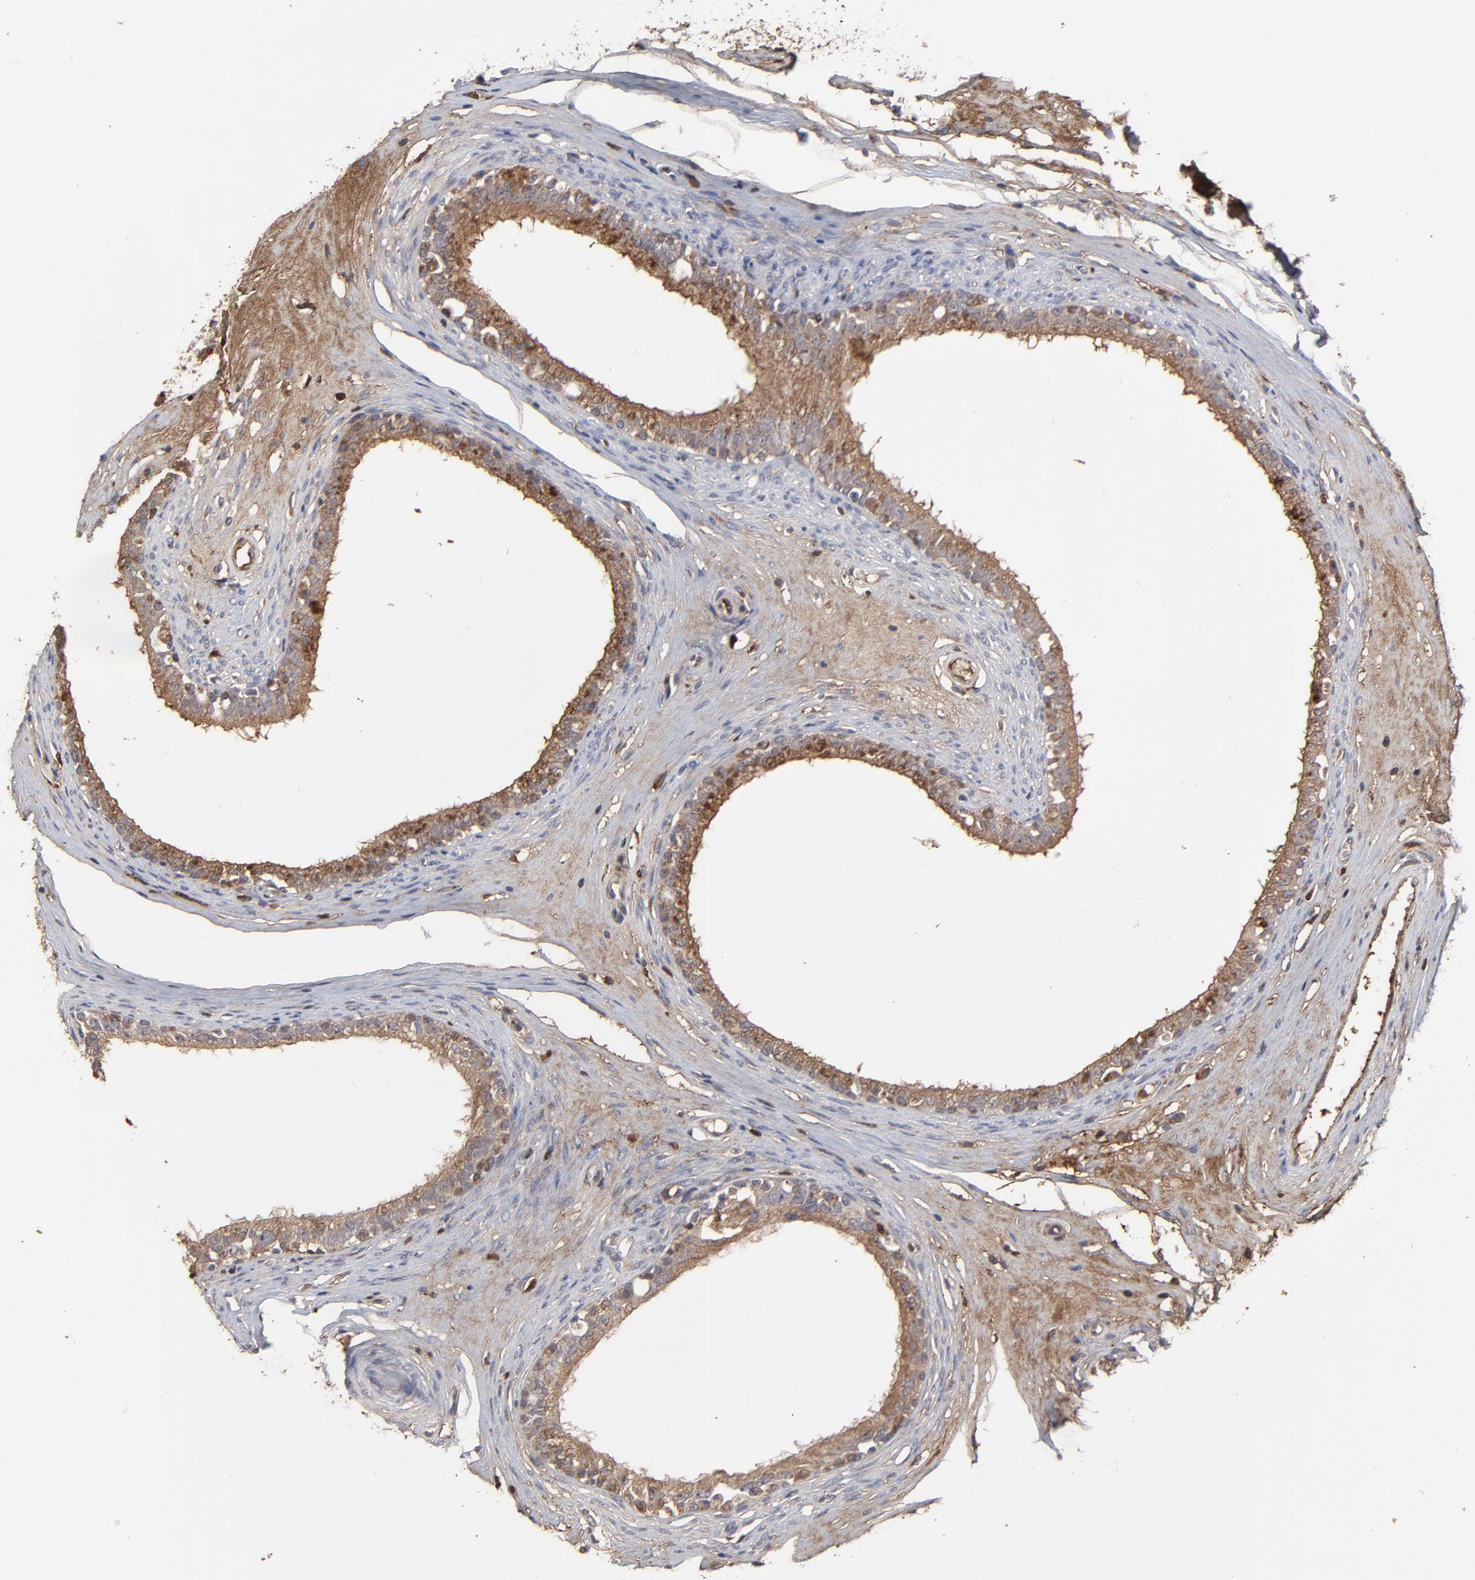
{"staining": {"intensity": "moderate", "quantity": ">75%", "location": "cytoplasmic/membranous"}, "tissue": "epididymis", "cell_type": "Glandular cells", "image_type": "normal", "snomed": [{"axis": "morphology", "description": "Normal tissue, NOS"}, {"axis": "morphology", "description": "Inflammation, NOS"}, {"axis": "topography", "description": "Epididymis"}], "caption": "A medium amount of moderate cytoplasmic/membranous positivity is identified in approximately >75% of glandular cells in normal epididymis.", "gene": "VPREB3", "patient": {"sex": "male", "age": 84}}